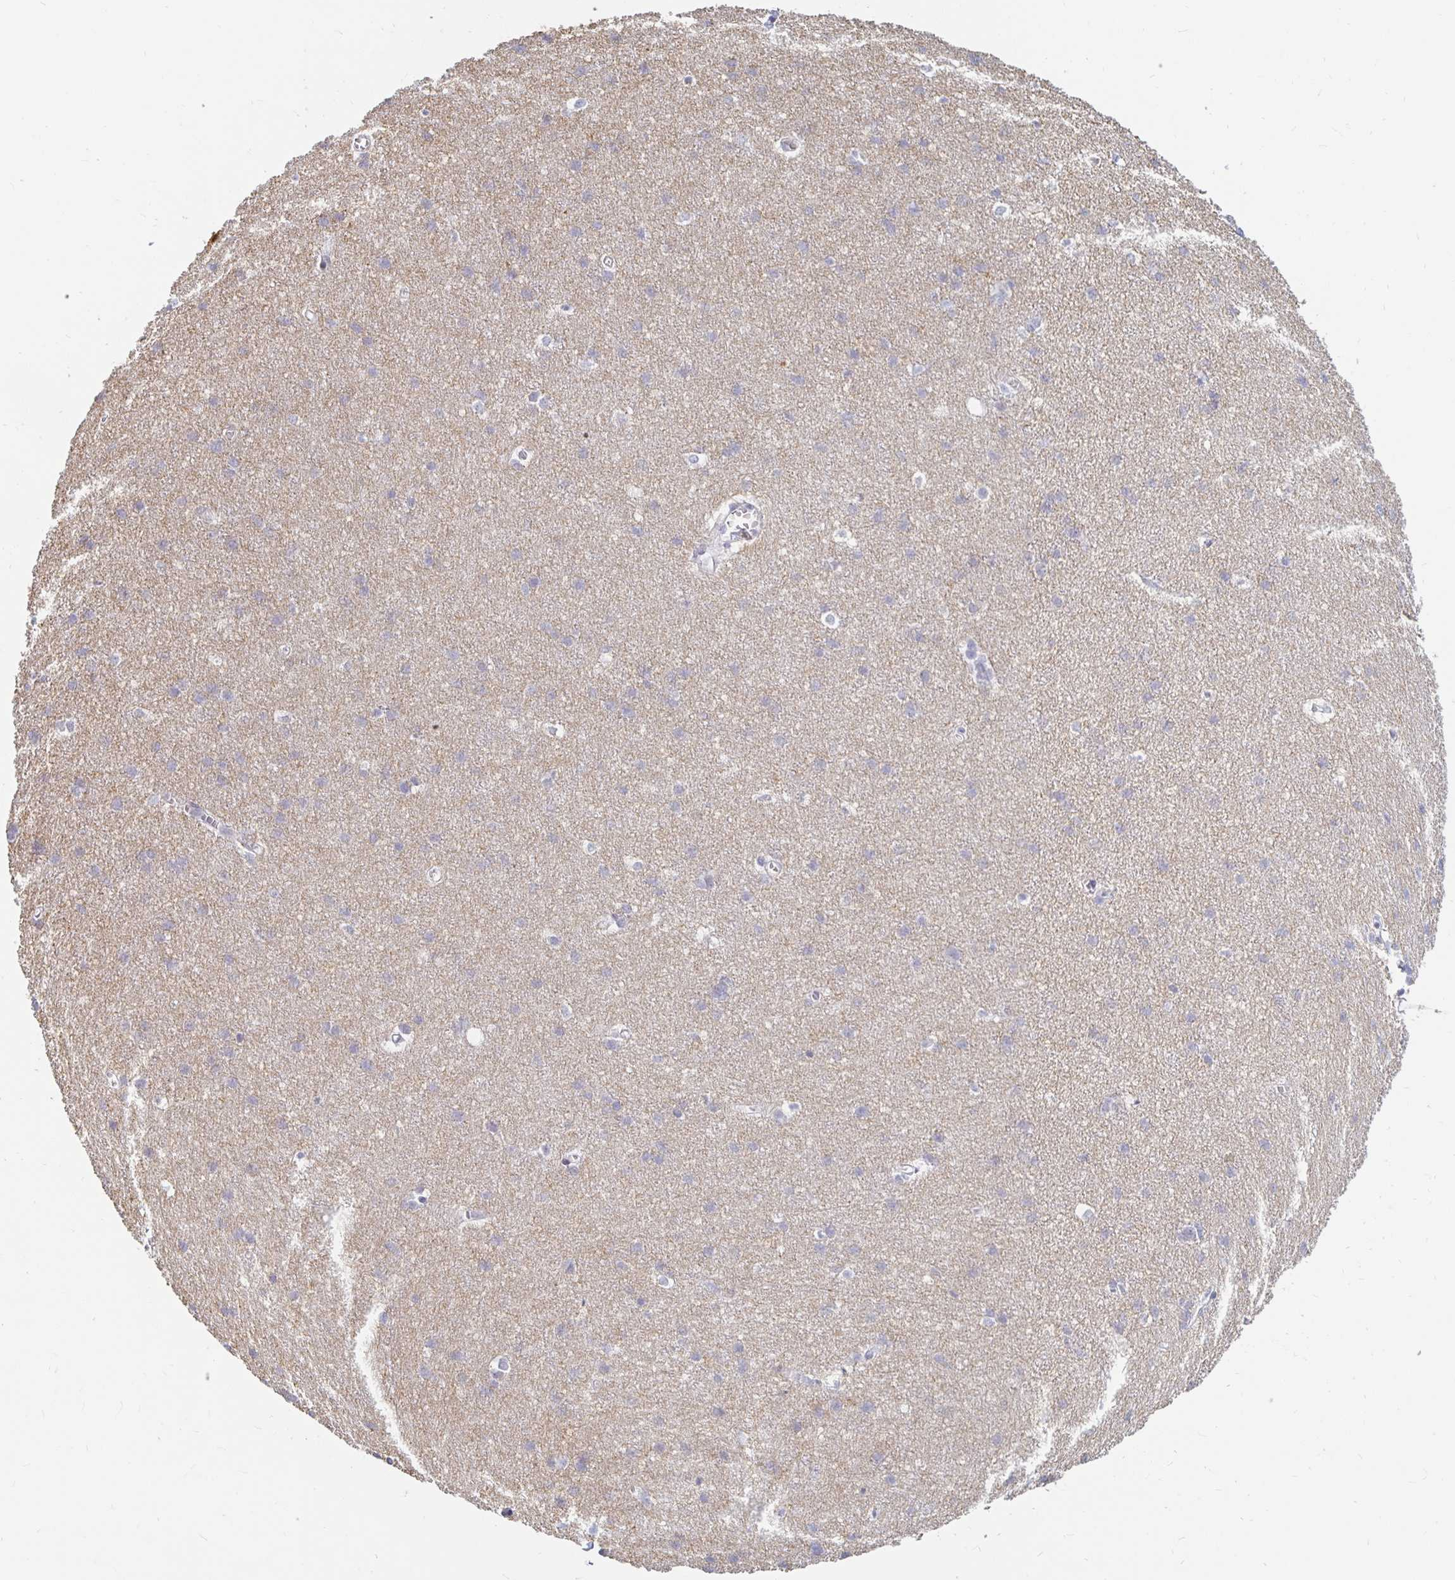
{"staining": {"intensity": "weak", "quantity": "25%-75%", "location": "cytoplasmic/membranous"}, "tissue": "cerebral cortex", "cell_type": "Endothelial cells", "image_type": "normal", "snomed": [{"axis": "morphology", "description": "Normal tissue, NOS"}, {"axis": "topography", "description": "Cerebral cortex"}], "caption": "IHC image of normal cerebral cortex stained for a protein (brown), which displays low levels of weak cytoplasmic/membranous positivity in approximately 25%-75% of endothelial cells.", "gene": "KCNQ2", "patient": {"sex": "male", "age": 37}}